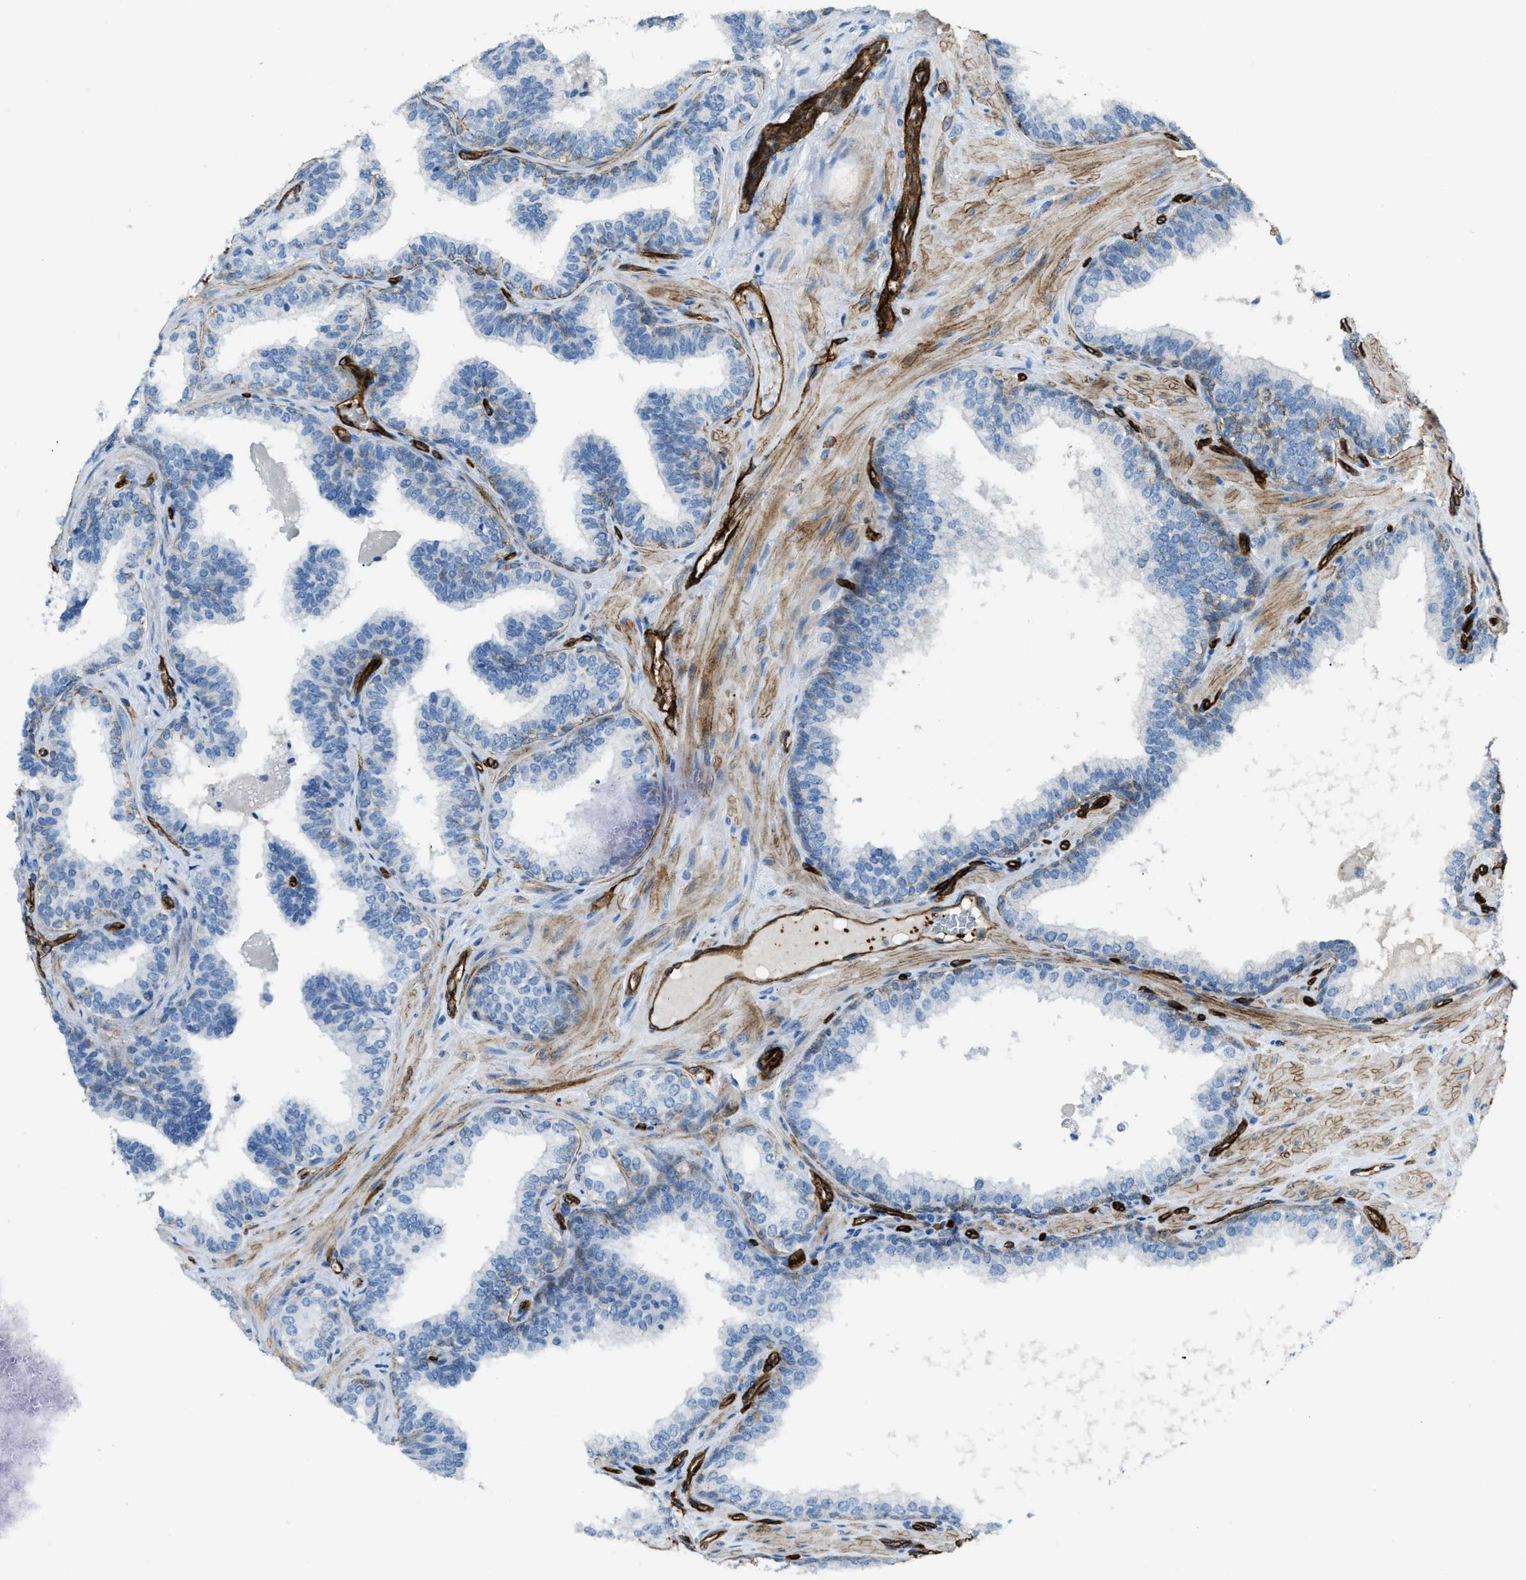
{"staining": {"intensity": "negative", "quantity": "none", "location": "none"}, "tissue": "prostate cancer", "cell_type": "Tumor cells", "image_type": "cancer", "snomed": [{"axis": "morphology", "description": "Adenocarcinoma, High grade"}, {"axis": "topography", "description": "Prostate"}], "caption": "A histopathology image of prostate high-grade adenocarcinoma stained for a protein displays no brown staining in tumor cells. (Immunohistochemistry, brightfield microscopy, high magnification).", "gene": "SLC22A15", "patient": {"sex": "male", "age": 52}}